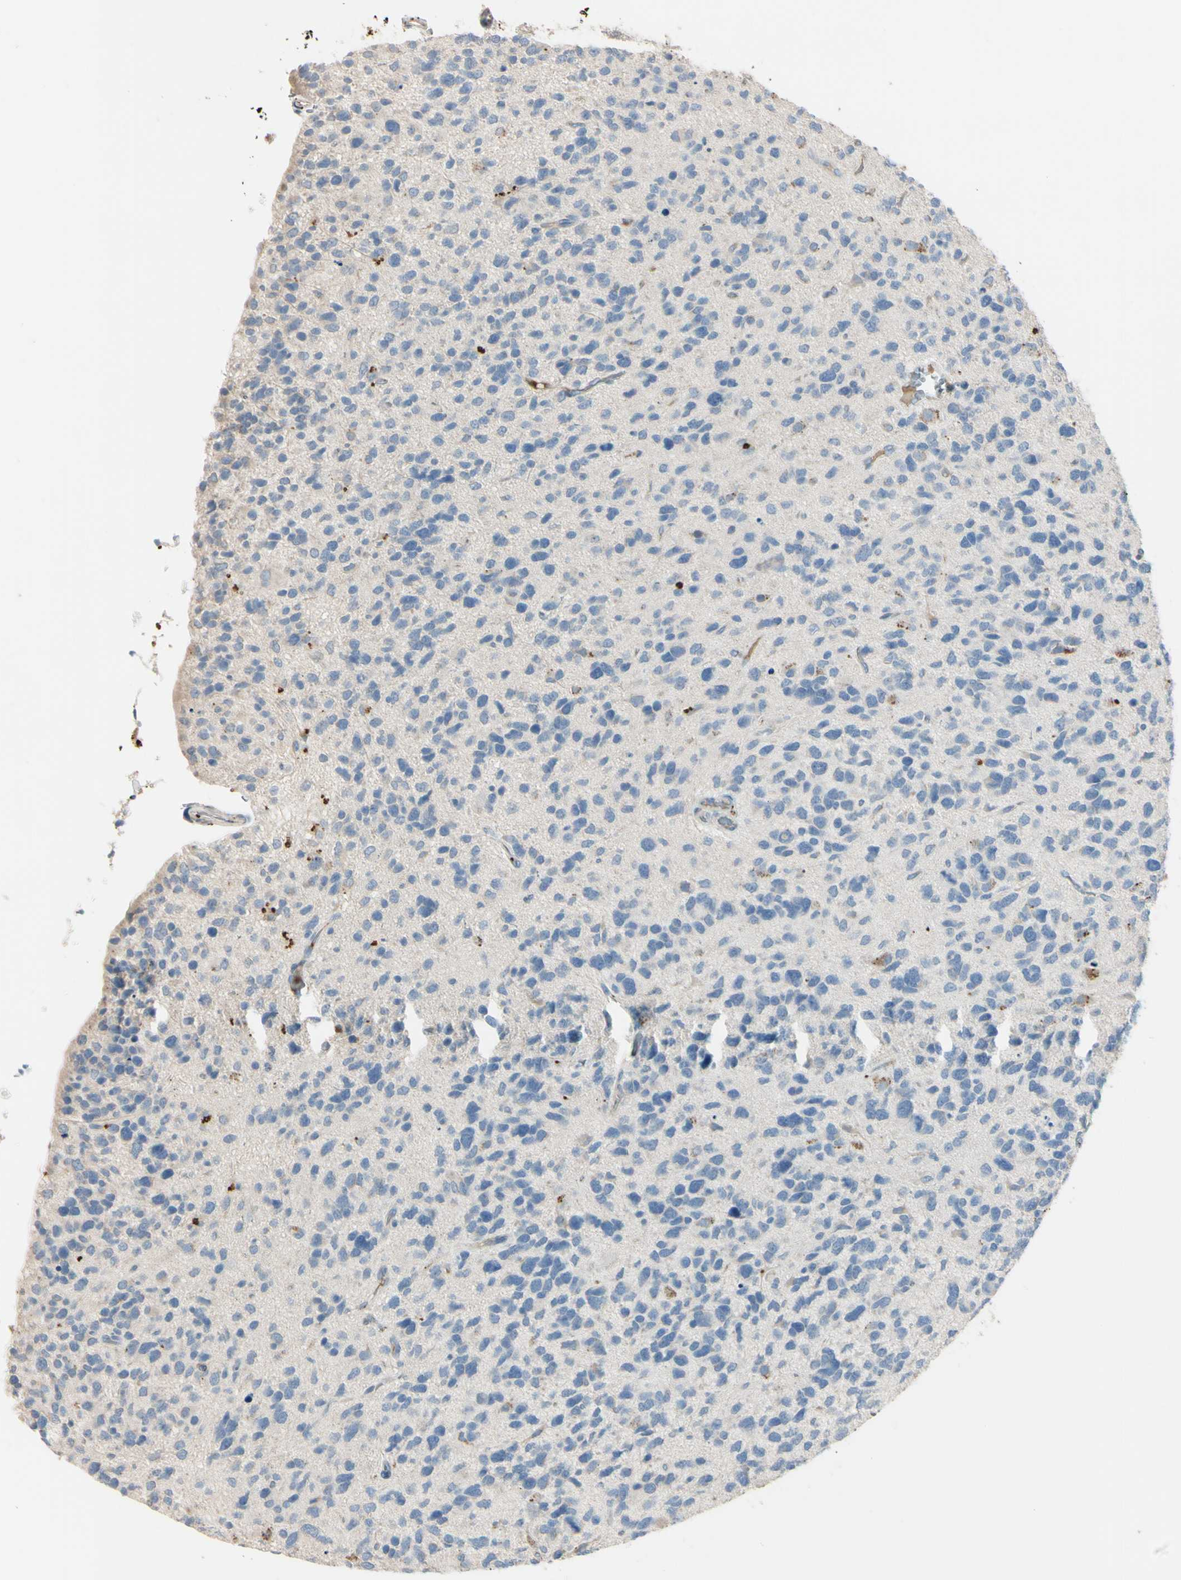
{"staining": {"intensity": "negative", "quantity": "none", "location": "none"}, "tissue": "glioma", "cell_type": "Tumor cells", "image_type": "cancer", "snomed": [{"axis": "morphology", "description": "Glioma, malignant, High grade"}, {"axis": "topography", "description": "Brain"}], "caption": "DAB (3,3'-diaminobenzidine) immunohistochemical staining of high-grade glioma (malignant) shows no significant staining in tumor cells. (DAB (3,3'-diaminobenzidine) immunohistochemistry with hematoxylin counter stain).", "gene": "ANGPTL1", "patient": {"sex": "female", "age": 58}}